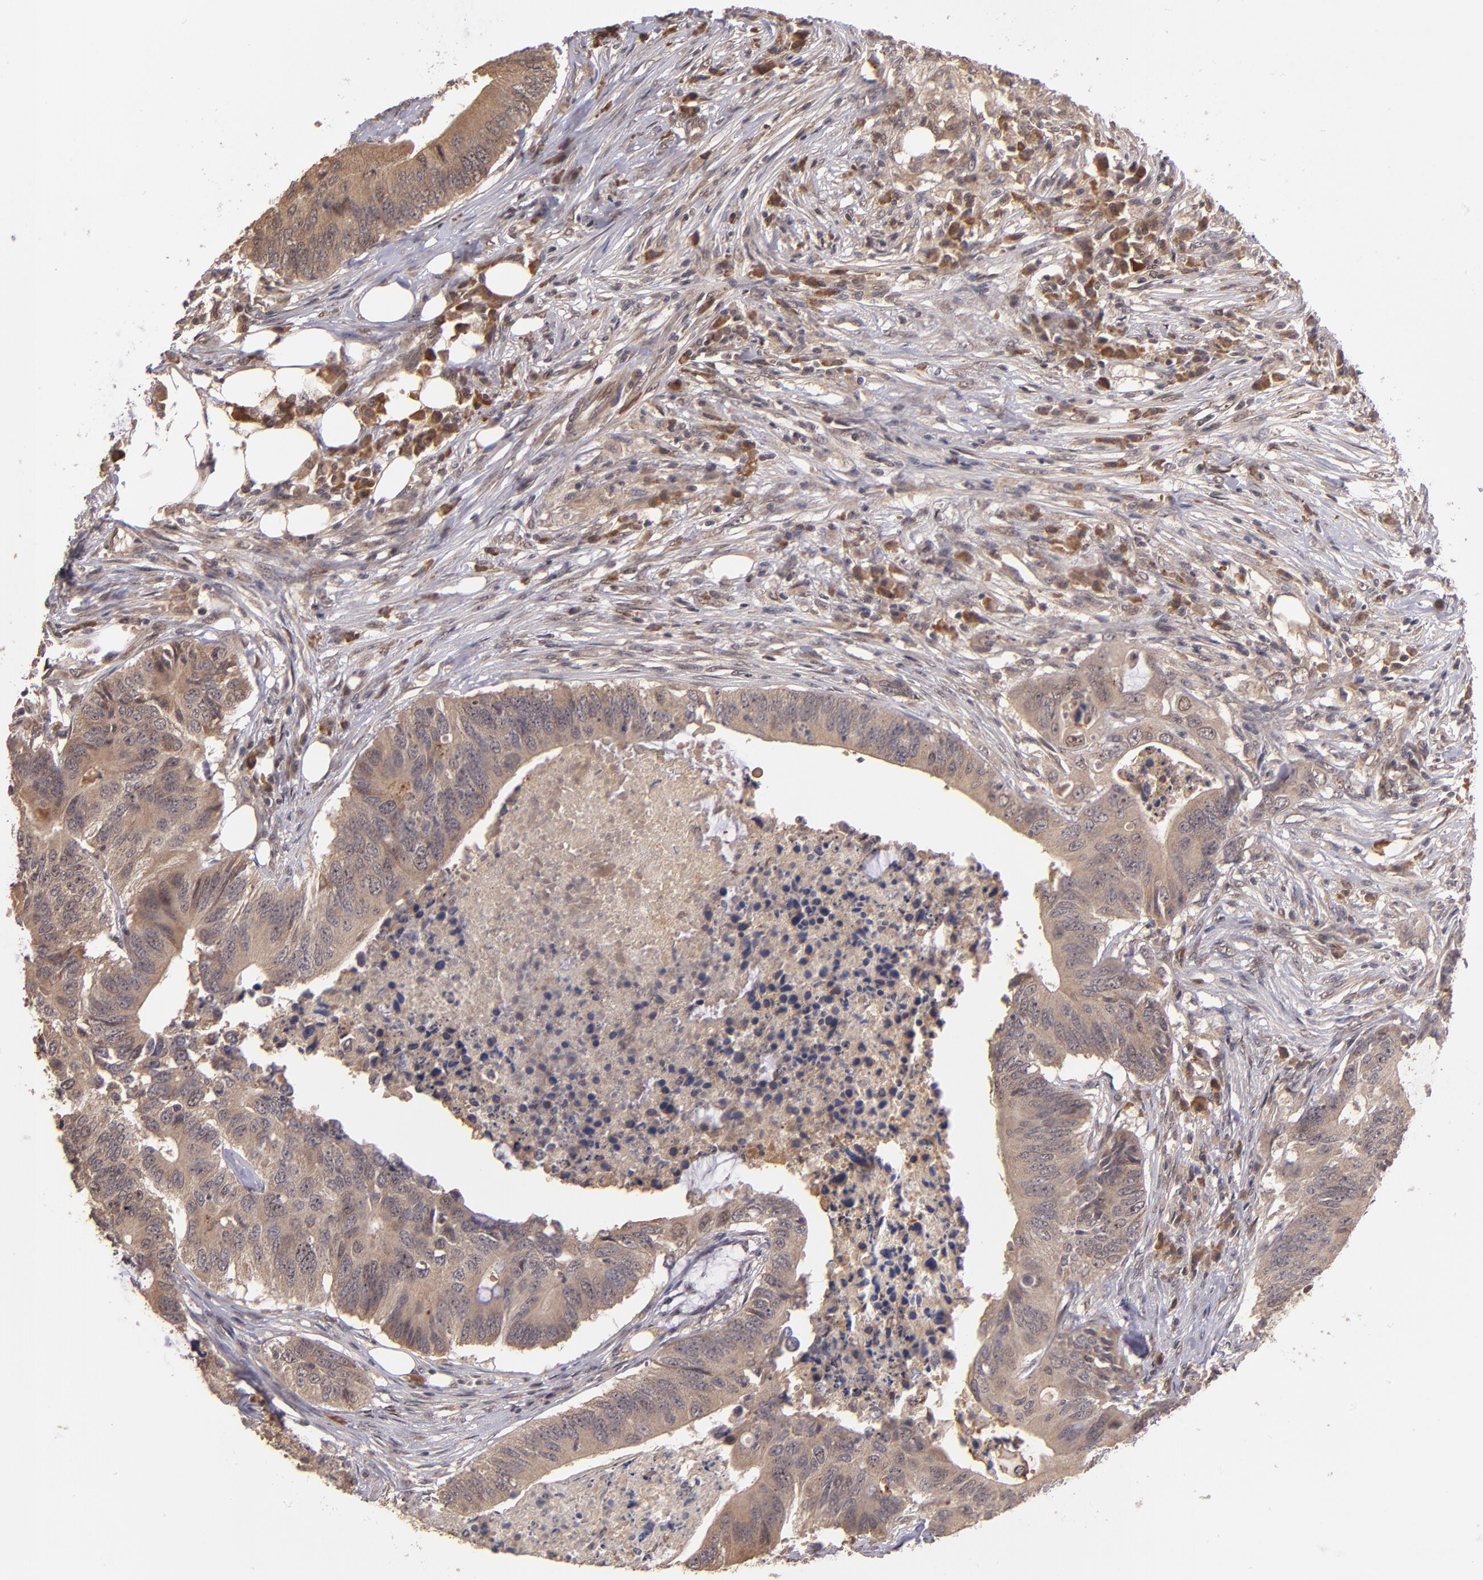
{"staining": {"intensity": "weak", "quantity": ">75%", "location": "cytoplasmic/membranous"}, "tissue": "colorectal cancer", "cell_type": "Tumor cells", "image_type": "cancer", "snomed": [{"axis": "morphology", "description": "Adenocarcinoma, NOS"}, {"axis": "topography", "description": "Colon"}], "caption": "About >75% of tumor cells in colorectal cancer (adenocarcinoma) show weak cytoplasmic/membranous protein positivity as visualized by brown immunohistochemical staining.", "gene": "ABHD12B", "patient": {"sex": "male", "age": 71}}